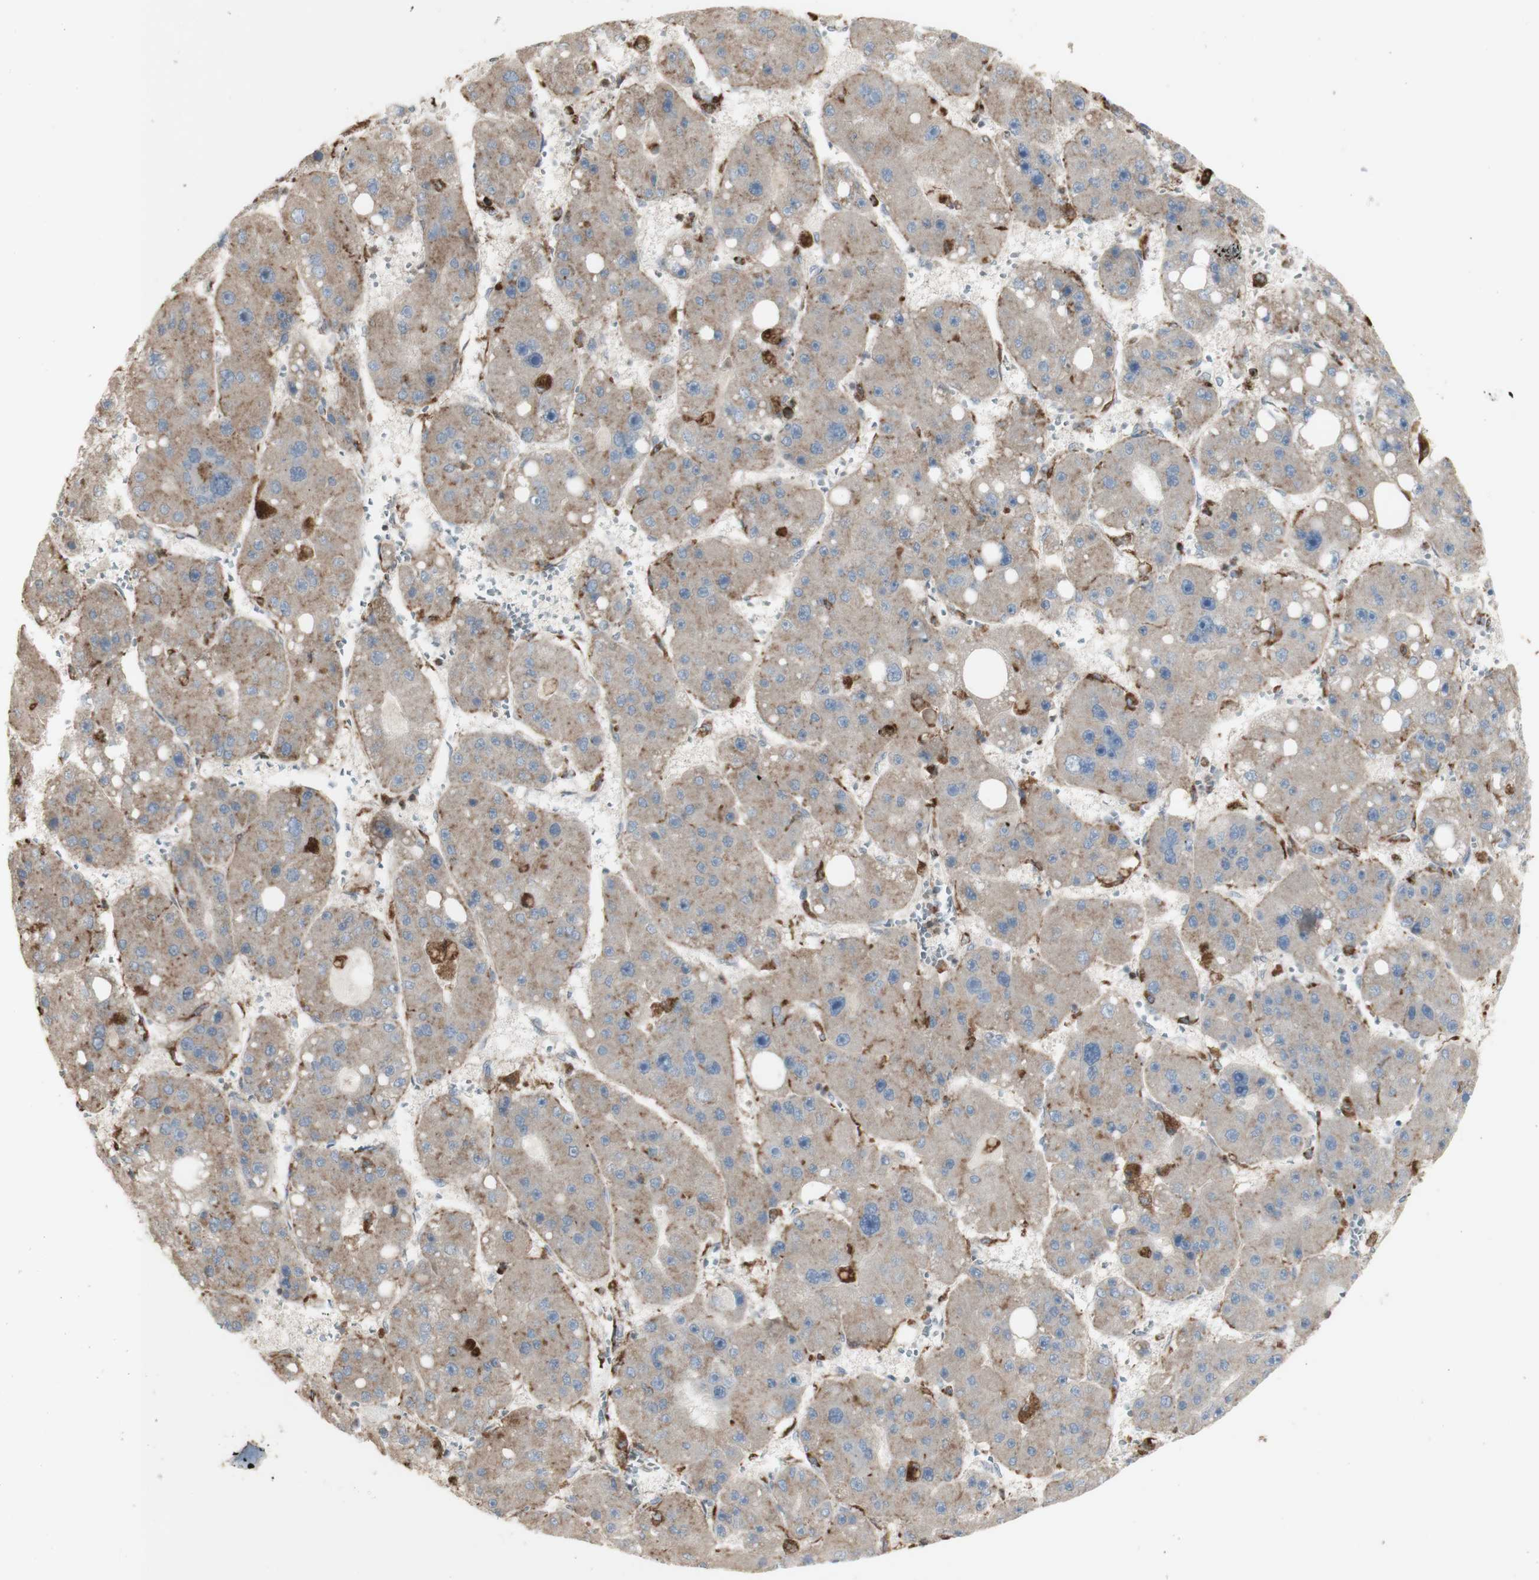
{"staining": {"intensity": "weak", "quantity": "25%-75%", "location": "cytoplasmic/membranous"}, "tissue": "liver cancer", "cell_type": "Tumor cells", "image_type": "cancer", "snomed": [{"axis": "morphology", "description": "Carcinoma, Hepatocellular, NOS"}, {"axis": "topography", "description": "Liver"}], "caption": "This image reveals immunohistochemistry staining of liver cancer, with low weak cytoplasmic/membranous expression in approximately 25%-75% of tumor cells.", "gene": "ATP6V1E1", "patient": {"sex": "female", "age": 61}}